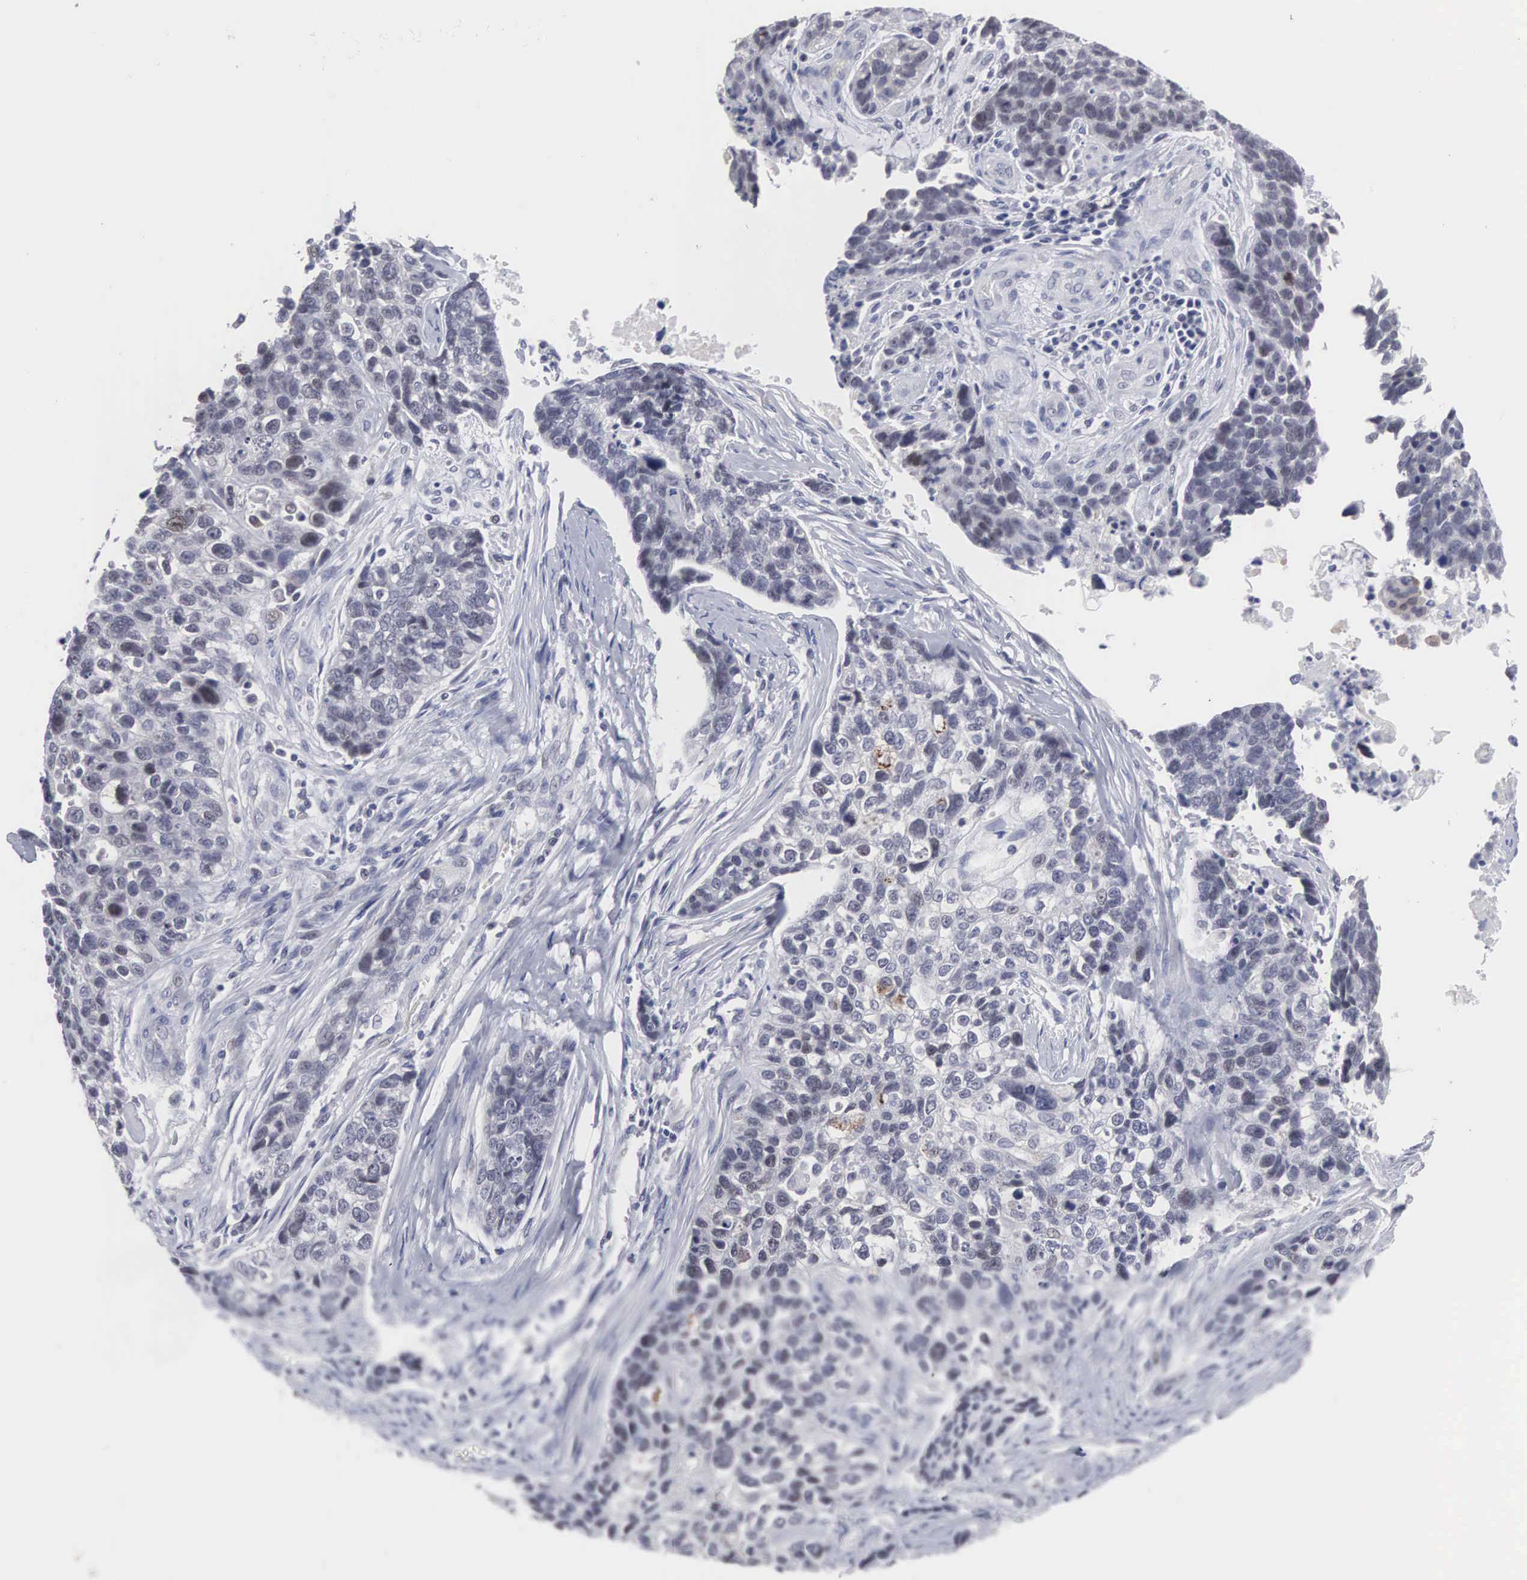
{"staining": {"intensity": "negative", "quantity": "none", "location": "none"}, "tissue": "lung cancer", "cell_type": "Tumor cells", "image_type": "cancer", "snomed": [{"axis": "morphology", "description": "Squamous cell carcinoma, NOS"}, {"axis": "topography", "description": "Lymph node"}, {"axis": "topography", "description": "Lung"}], "caption": "Immunohistochemistry micrograph of human lung cancer (squamous cell carcinoma) stained for a protein (brown), which displays no expression in tumor cells.", "gene": "ACOT4", "patient": {"sex": "male", "age": 74}}